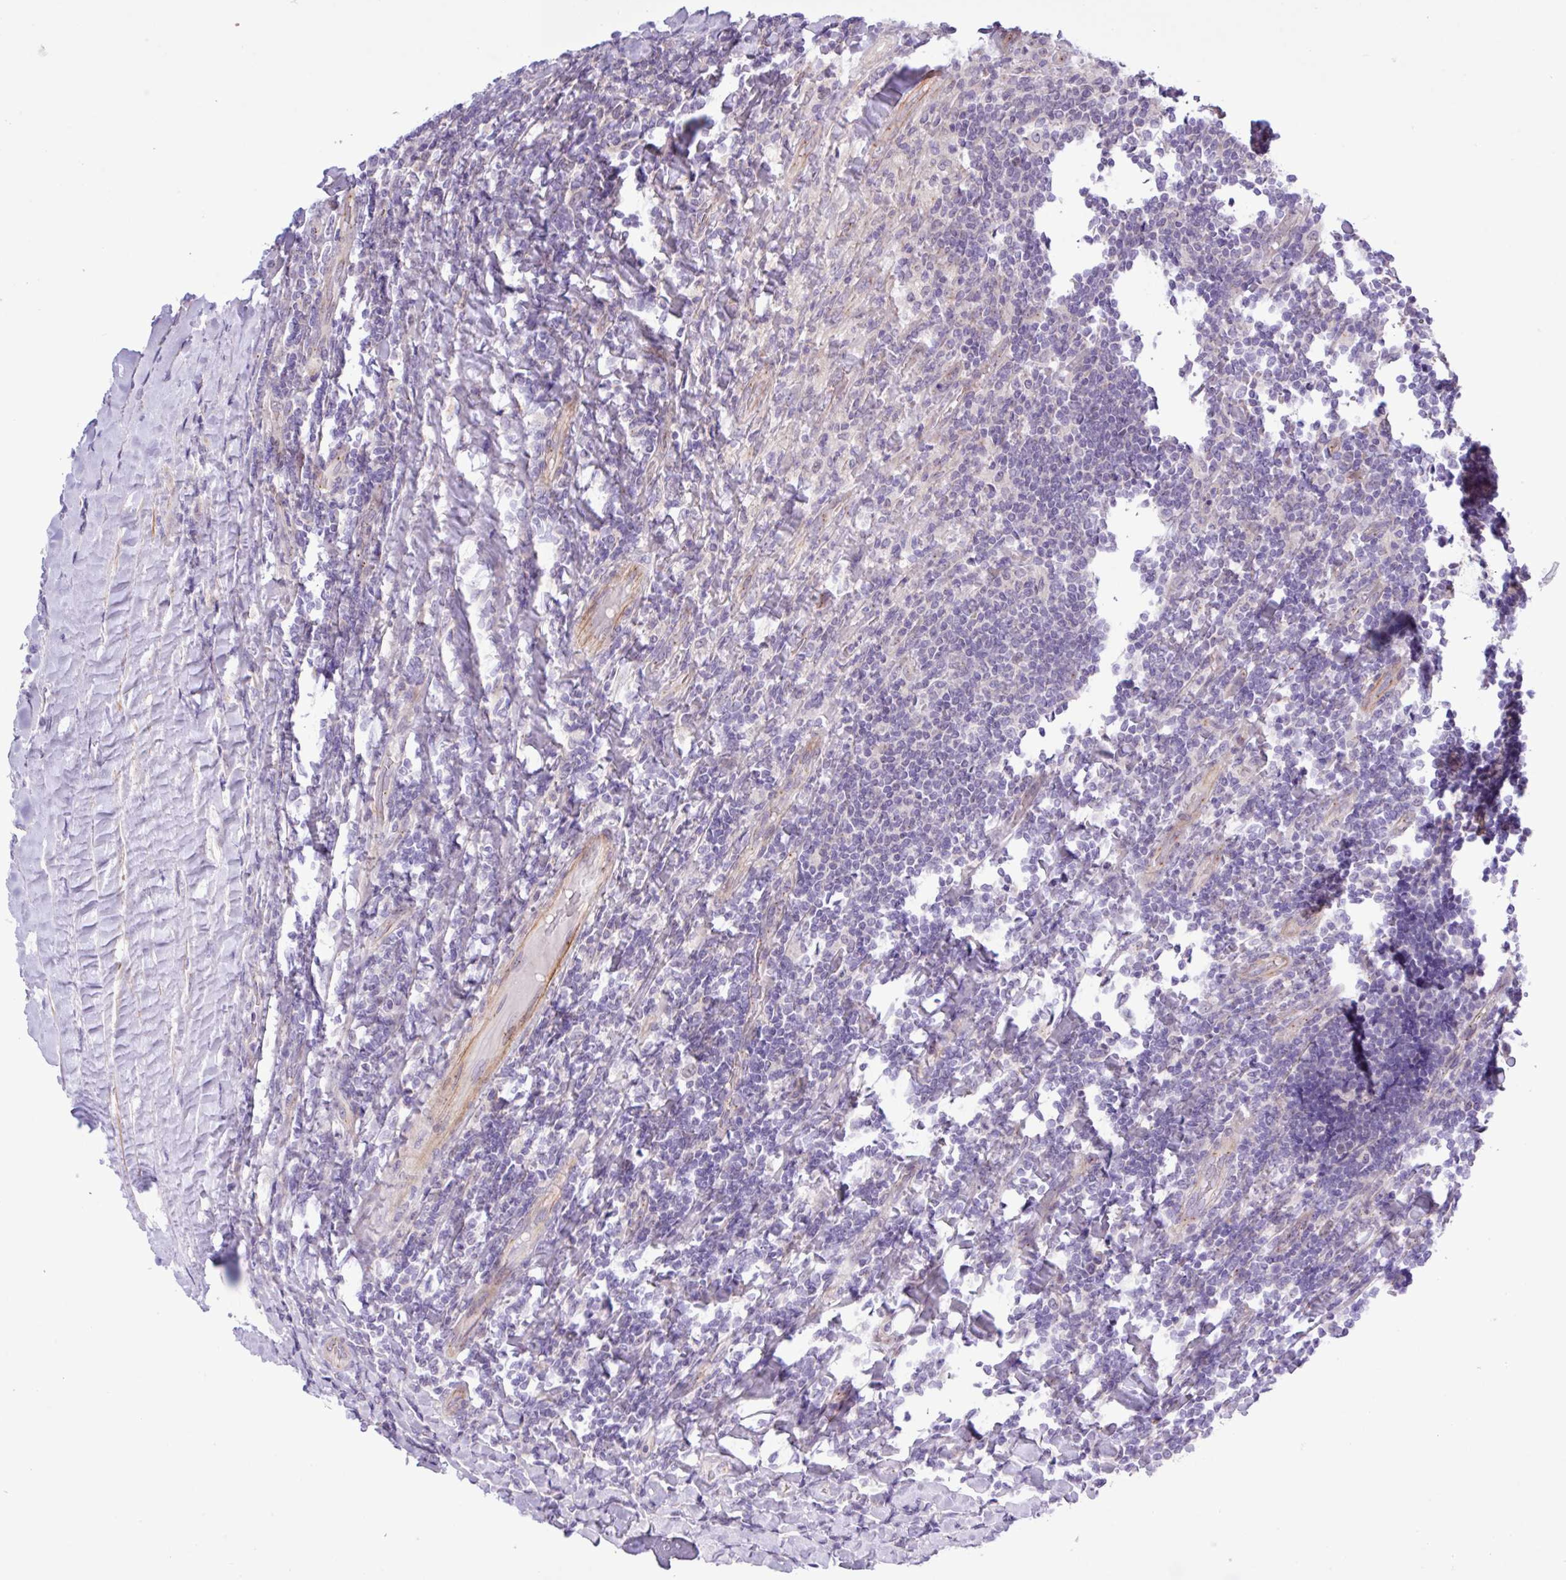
{"staining": {"intensity": "negative", "quantity": "none", "location": "none"}, "tissue": "lymphoma", "cell_type": "Tumor cells", "image_type": "cancer", "snomed": [{"axis": "morphology", "description": "Malignant lymphoma, non-Hodgkin's type, Low grade"}, {"axis": "topography", "description": "Lymph node"}], "caption": "Protein analysis of lymphoma exhibits no significant staining in tumor cells.", "gene": "SPINK8", "patient": {"sex": "male", "age": 52}}